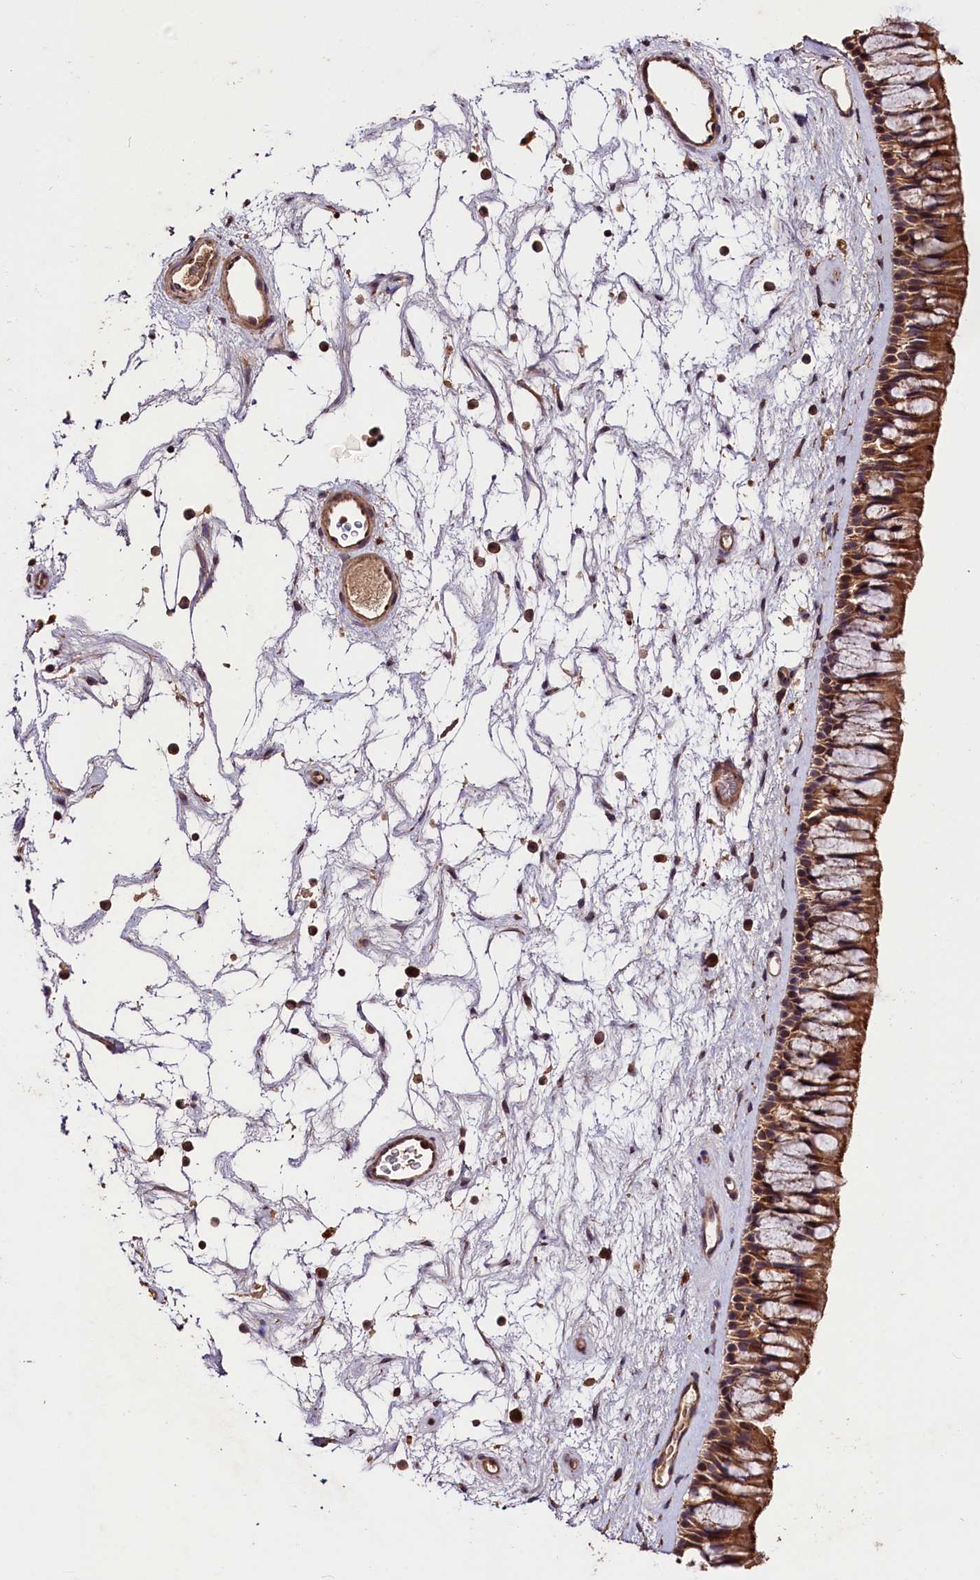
{"staining": {"intensity": "moderate", "quantity": ">75%", "location": "cytoplasmic/membranous"}, "tissue": "nasopharynx", "cell_type": "Respiratory epithelial cells", "image_type": "normal", "snomed": [{"axis": "morphology", "description": "Normal tissue, NOS"}, {"axis": "topography", "description": "Nasopharynx"}], "caption": "Nasopharynx stained with DAB immunohistochemistry (IHC) reveals medium levels of moderate cytoplasmic/membranous positivity in about >75% of respiratory epithelial cells.", "gene": "KPTN", "patient": {"sex": "male", "age": 64}}